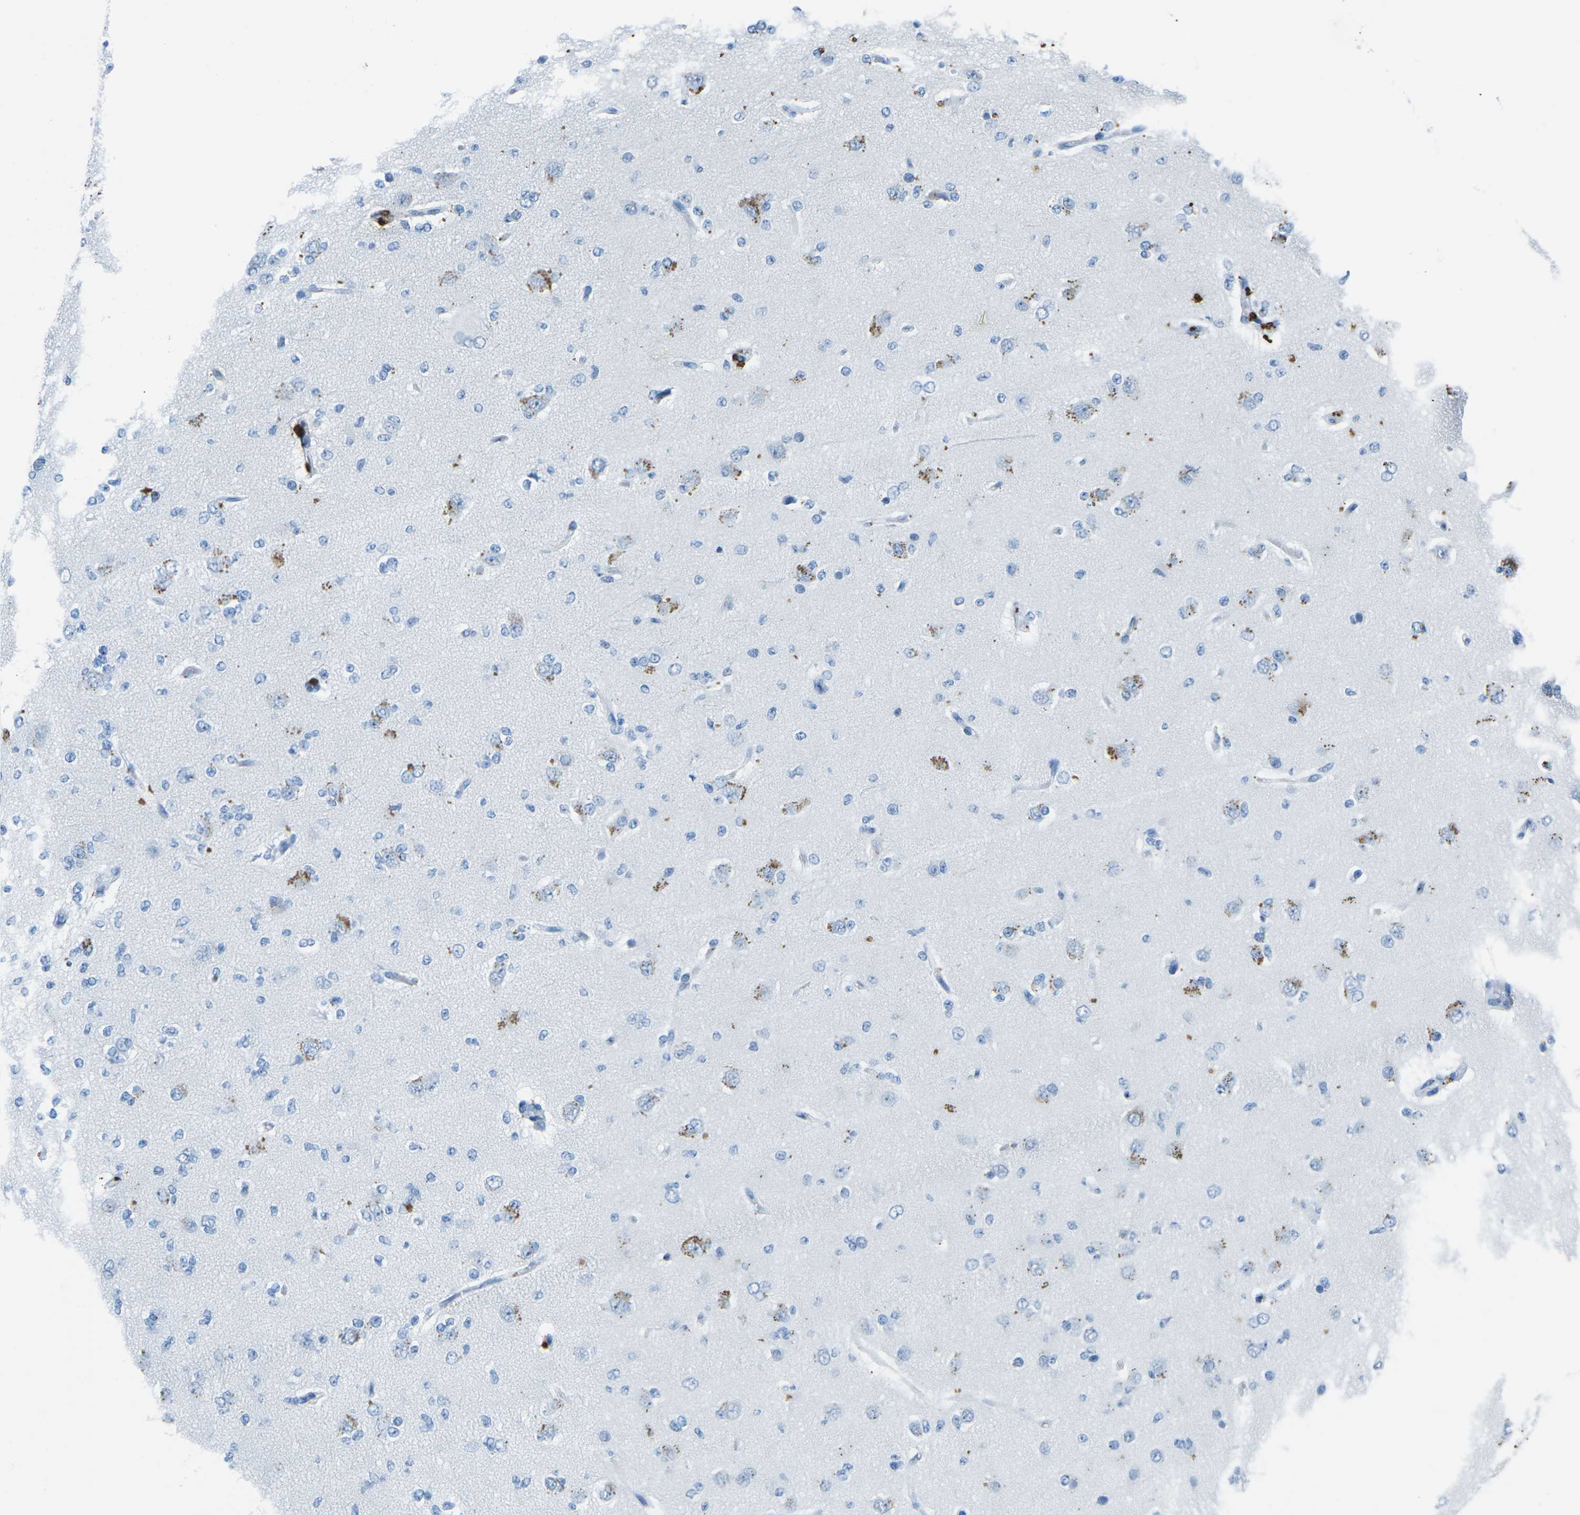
{"staining": {"intensity": "negative", "quantity": "none", "location": "none"}, "tissue": "glioma", "cell_type": "Tumor cells", "image_type": "cancer", "snomed": [{"axis": "morphology", "description": "Glioma, malignant, Low grade"}, {"axis": "topography", "description": "Brain"}], "caption": "A micrograph of human malignant glioma (low-grade) is negative for staining in tumor cells.", "gene": "MYH8", "patient": {"sex": "male", "age": 38}}